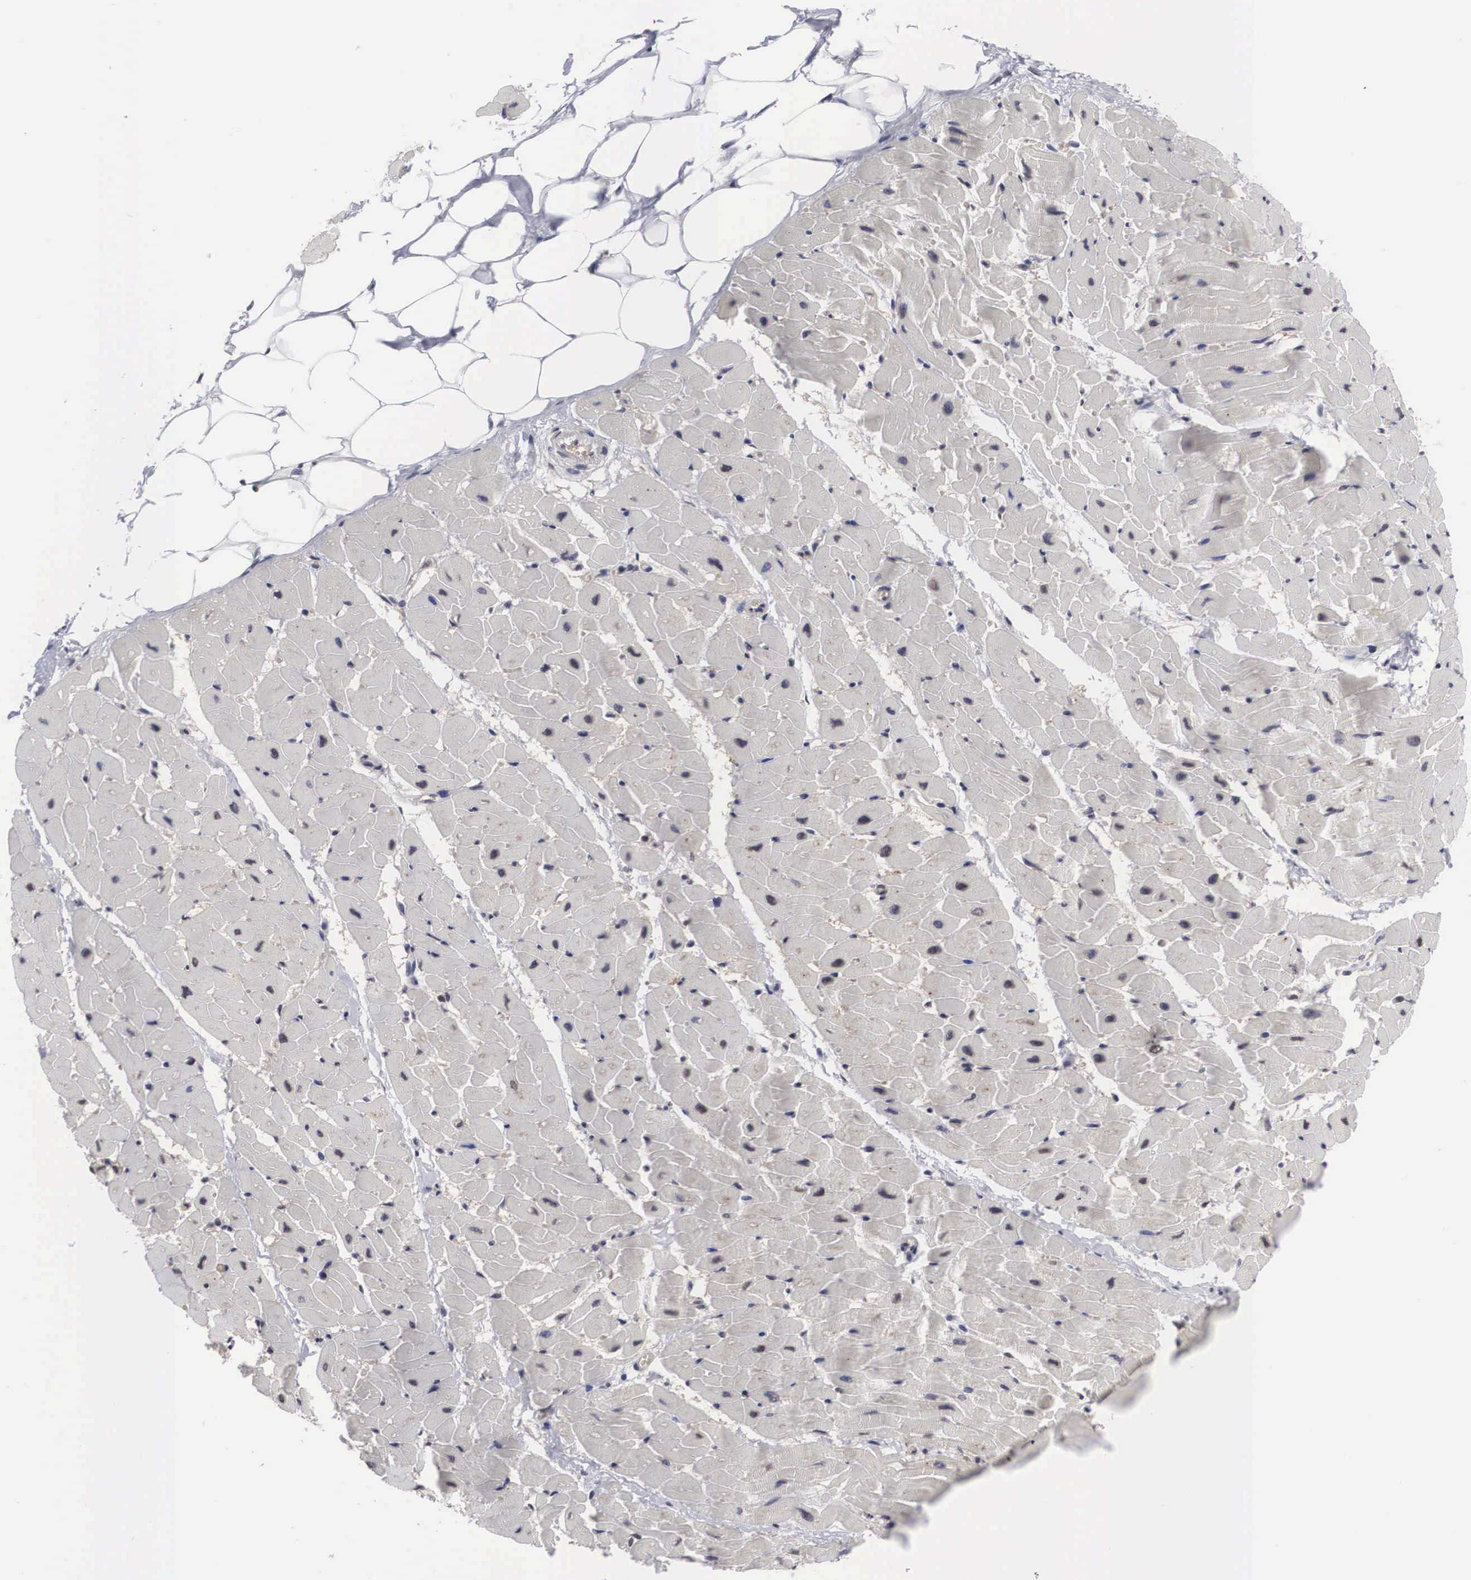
{"staining": {"intensity": "negative", "quantity": "none", "location": "none"}, "tissue": "heart muscle", "cell_type": "Cardiomyocytes", "image_type": "normal", "snomed": [{"axis": "morphology", "description": "Normal tissue, NOS"}, {"axis": "topography", "description": "Heart"}], "caption": "This is an IHC image of benign human heart muscle. There is no positivity in cardiomyocytes.", "gene": "OTX2", "patient": {"sex": "female", "age": 19}}